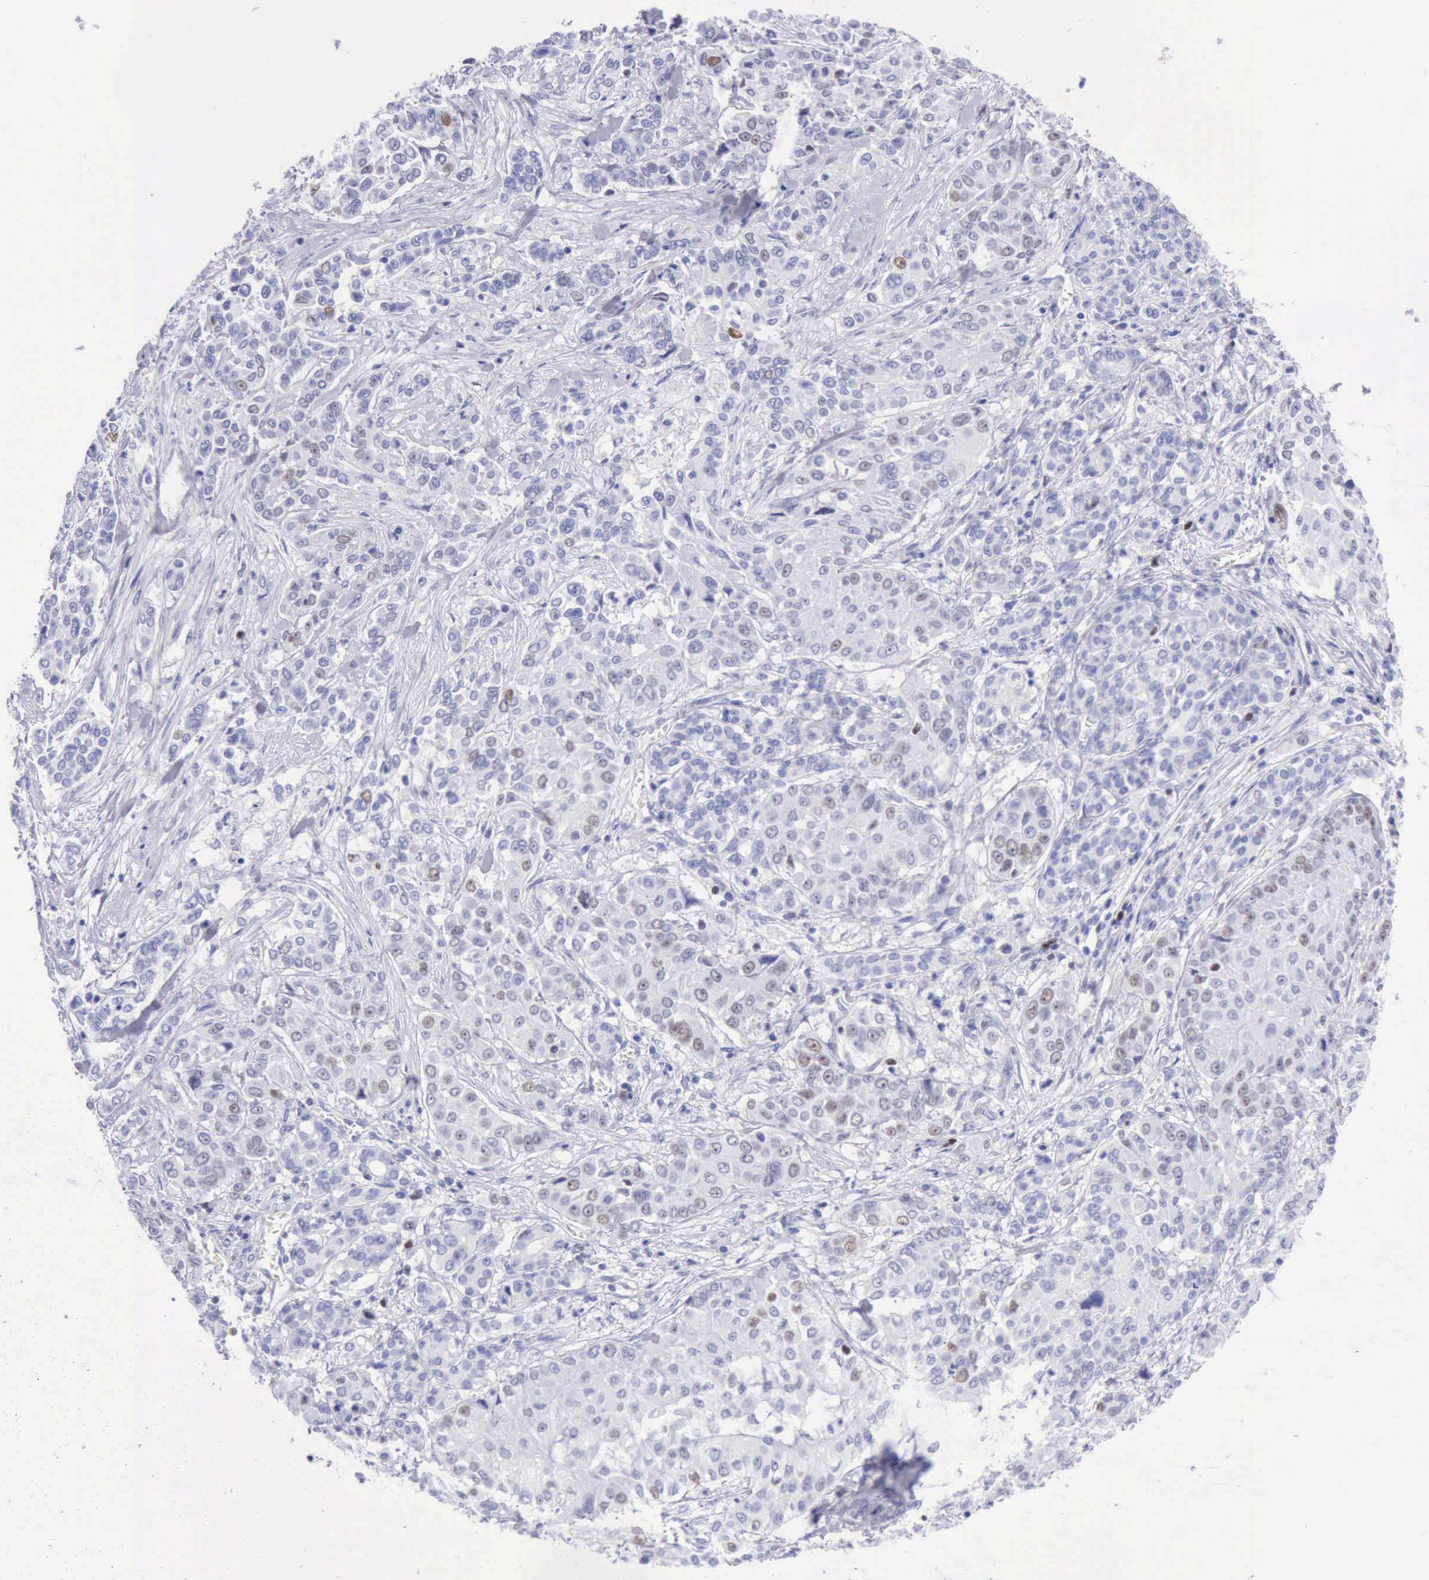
{"staining": {"intensity": "negative", "quantity": "none", "location": "none"}, "tissue": "pancreatic cancer", "cell_type": "Tumor cells", "image_type": "cancer", "snomed": [{"axis": "morphology", "description": "Adenocarcinoma, NOS"}, {"axis": "topography", "description": "Pancreas"}], "caption": "High power microscopy image of an immunohistochemistry (IHC) photomicrograph of adenocarcinoma (pancreatic), revealing no significant staining in tumor cells.", "gene": "MCM2", "patient": {"sex": "female", "age": 52}}